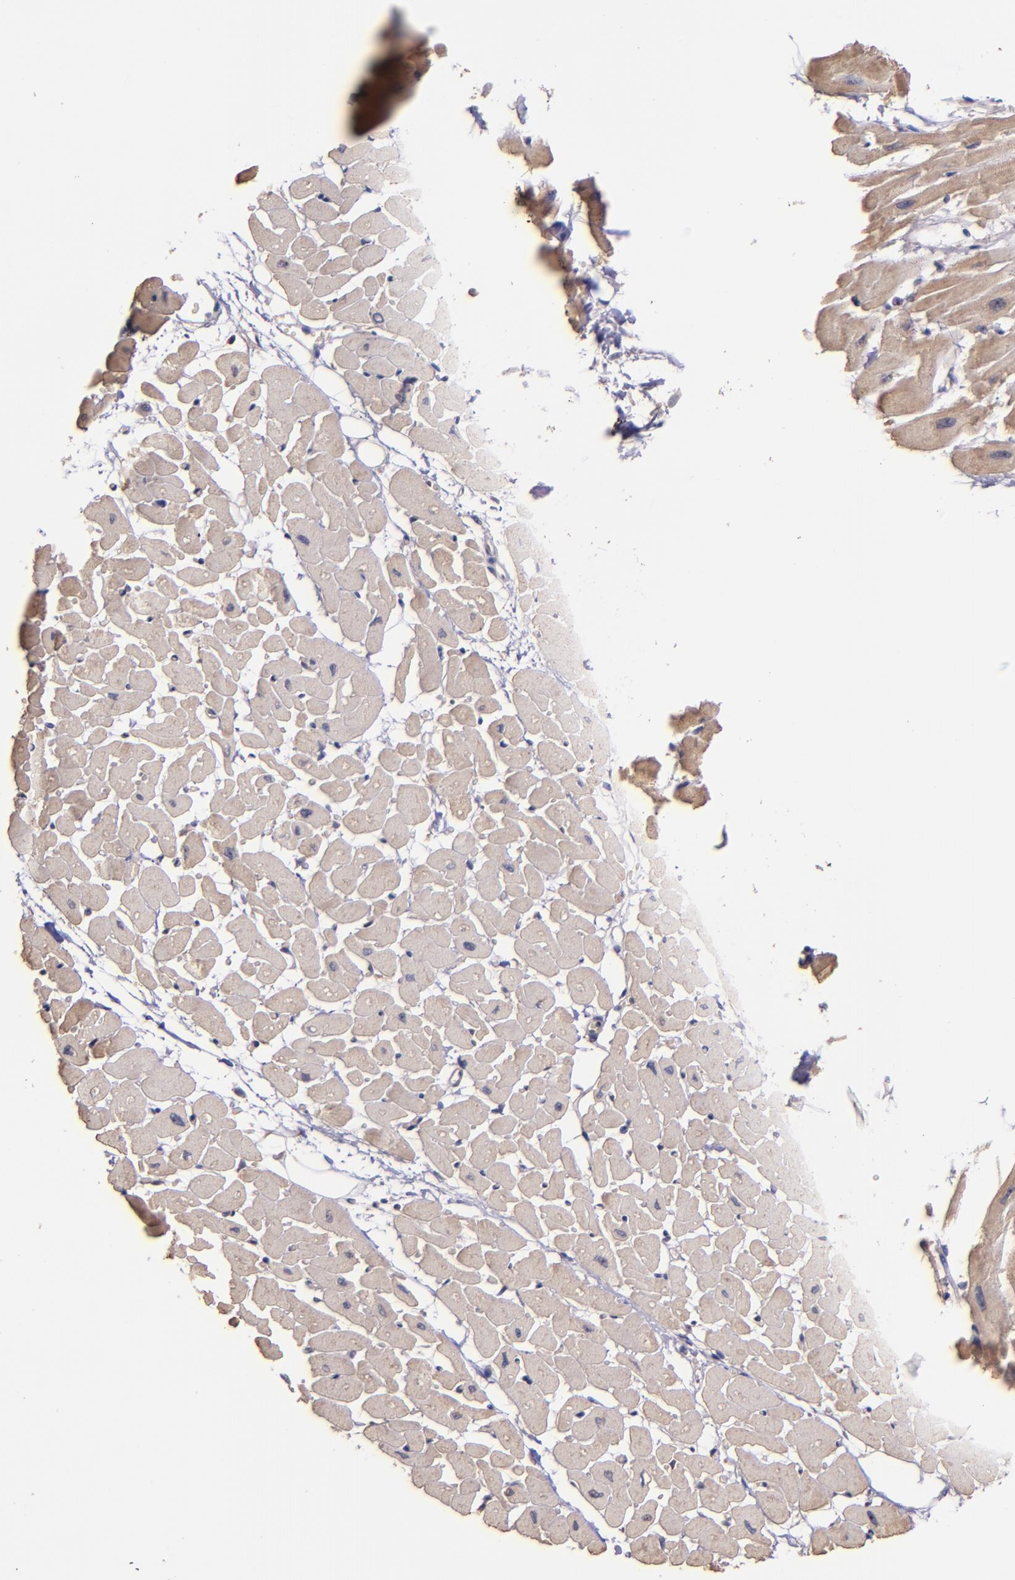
{"staining": {"intensity": "moderate", "quantity": ">75%", "location": "cytoplasmic/membranous"}, "tissue": "heart muscle", "cell_type": "Cardiomyocytes", "image_type": "normal", "snomed": [{"axis": "morphology", "description": "Normal tissue, NOS"}, {"axis": "topography", "description": "Heart"}], "caption": "This is a histology image of immunohistochemistry (IHC) staining of unremarkable heart muscle, which shows moderate positivity in the cytoplasmic/membranous of cardiomyocytes.", "gene": "SHC1", "patient": {"sex": "female", "age": 19}}